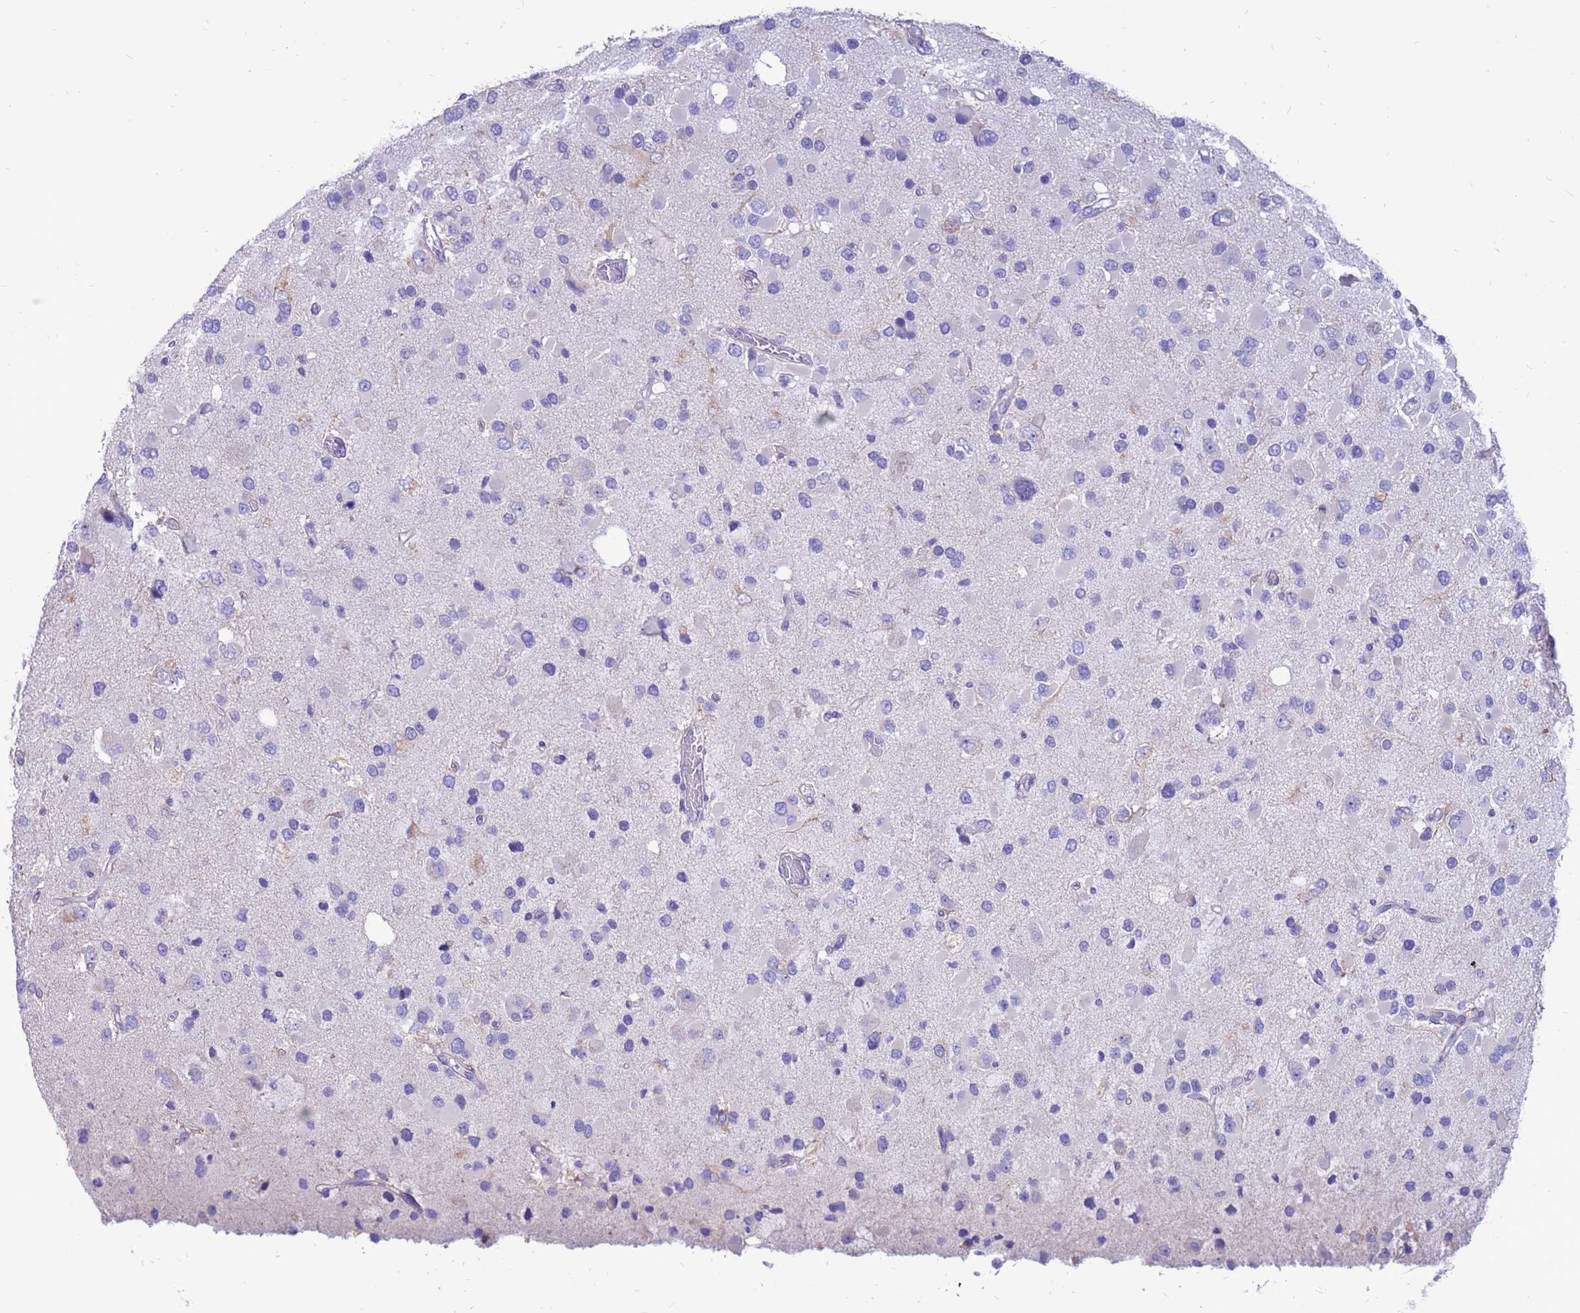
{"staining": {"intensity": "negative", "quantity": "none", "location": "none"}, "tissue": "glioma", "cell_type": "Tumor cells", "image_type": "cancer", "snomed": [{"axis": "morphology", "description": "Glioma, malignant, High grade"}, {"axis": "topography", "description": "Brain"}], "caption": "An image of malignant glioma (high-grade) stained for a protein shows no brown staining in tumor cells. (Immunohistochemistry, brightfield microscopy, high magnification).", "gene": "PDE10A", "patient": {"sex": "male", "age": 53}}